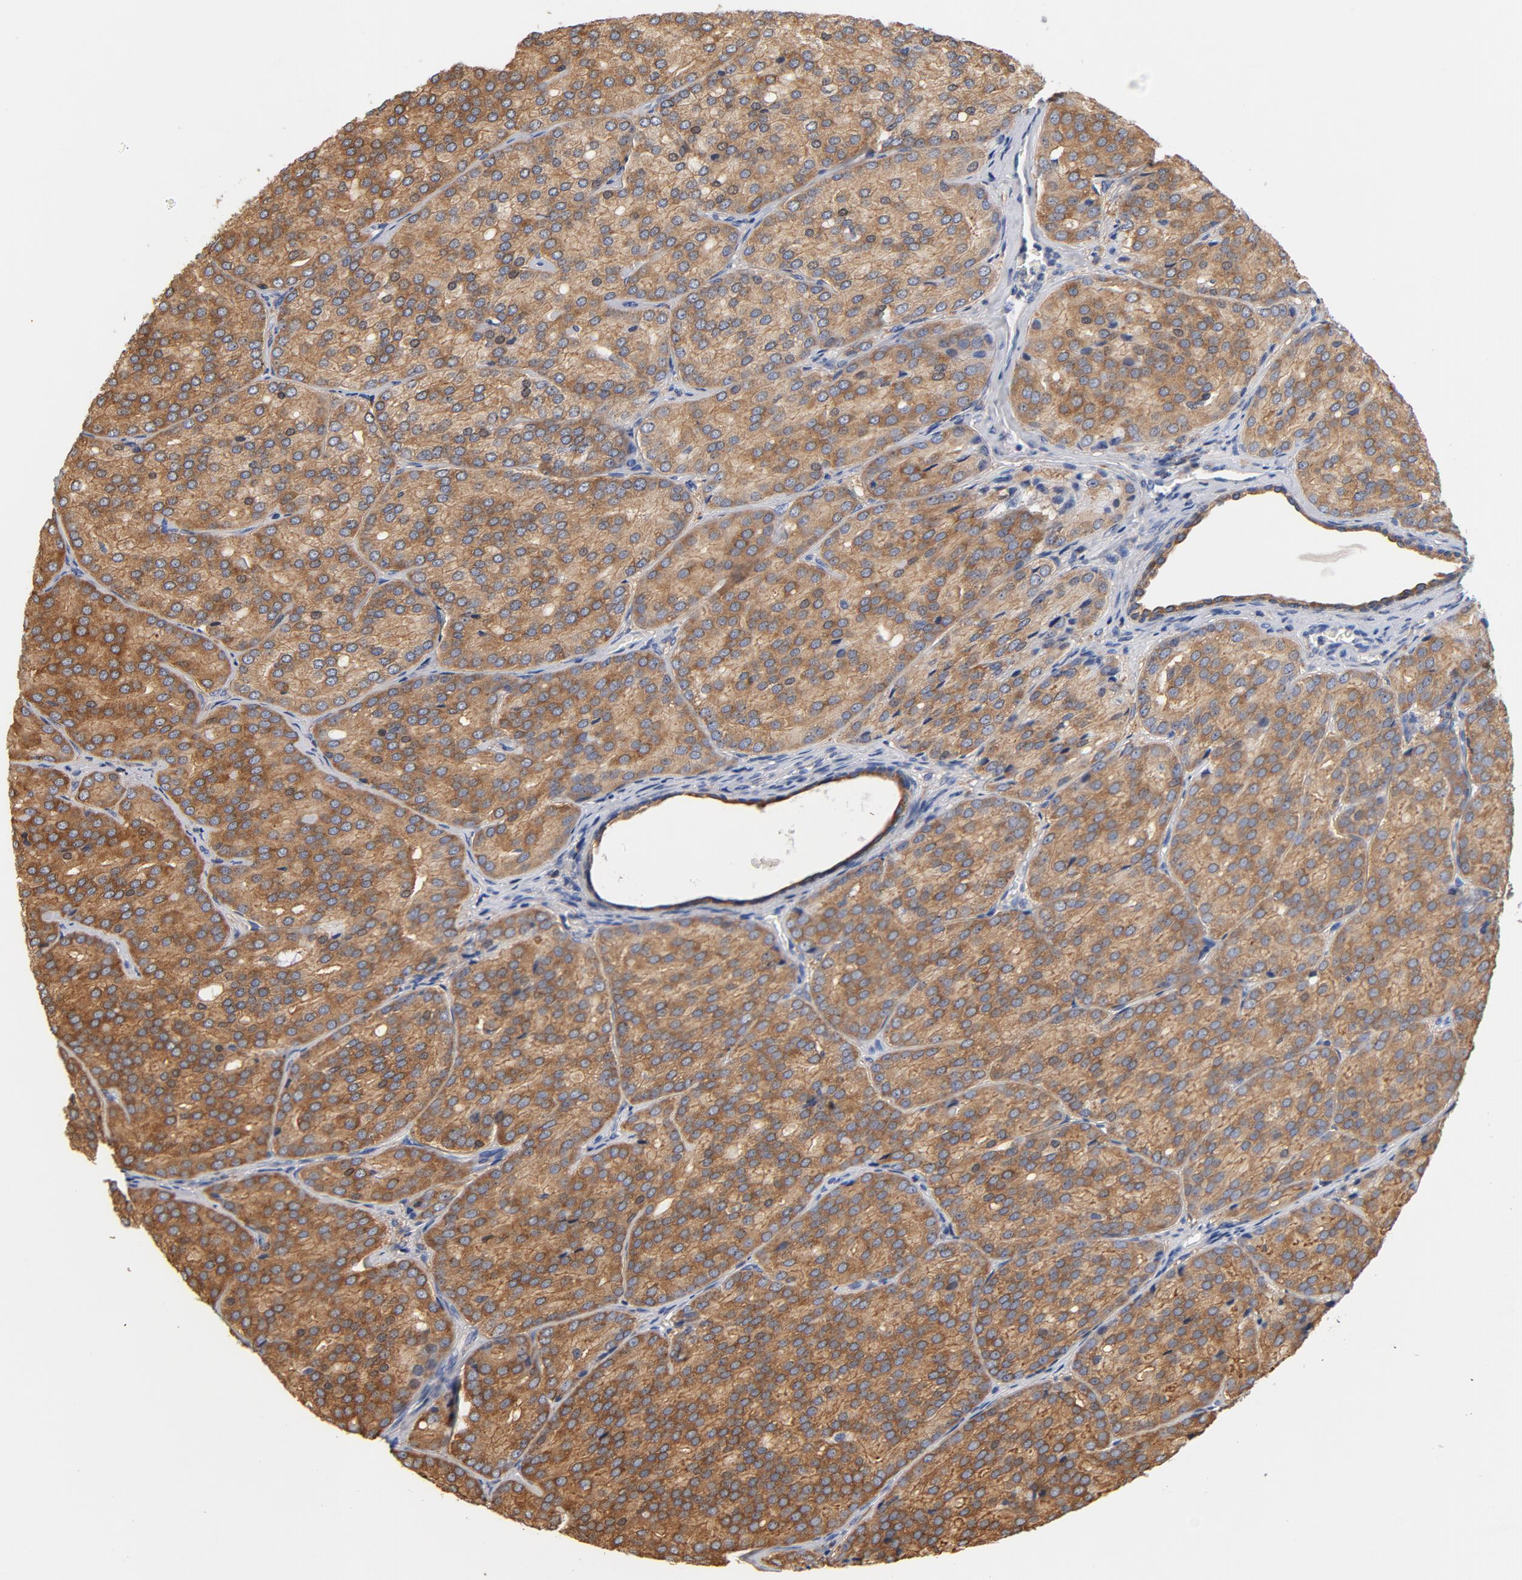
{"staining": {"intensity": "moderate", "quantity": ">75%", "location": "cytoplasmic/membranous"}, "tissue": "prostate cancer", "cell_type": "Tumor cells", "image_type": "cancer", "snomed": [{"axis": "morphology", "description": "Adenocarcinoma, High grade"}, {"axis": "topography", "description": "Prostate"}], "caption": "A brown stain labels moderate cytoplasmic/membranous positivity of a protein in human prostate cancer tumor cells.", "gene": "EZR", "patient": {"sex": "male", "age": 64}}